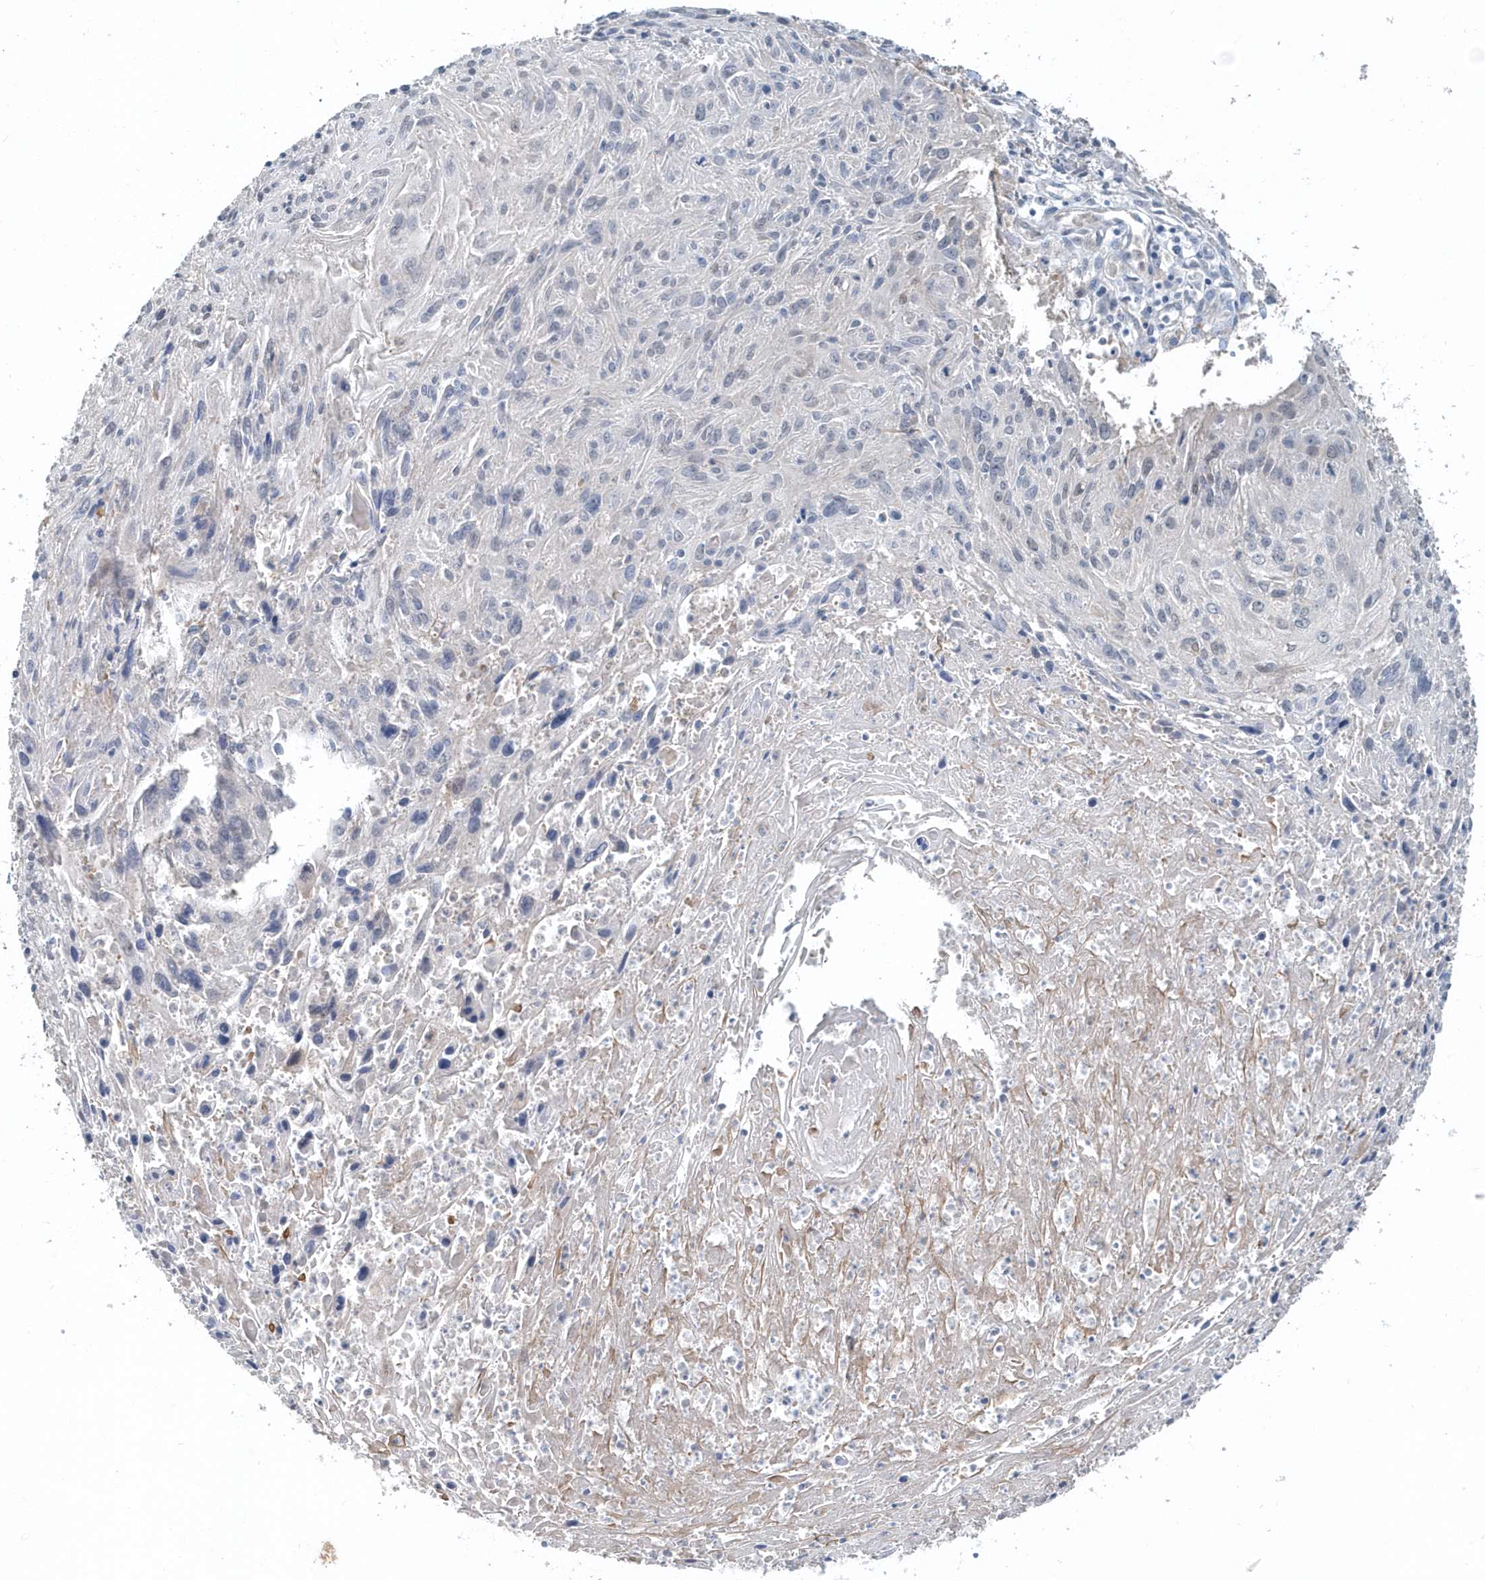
{"staining": {"intensity": "negative", "quantity": "none", "location": "none"}, "tissue": "cervical cancer", "cell_type": "Tumor cells", "image_type": "cancer", "snomed": [{"axis": "morphology", "description": "Squamous cell carcinoma, NOS"}, {"axis": "topography", "description": "Cervix"}], "caption": "Histopathology image shows no protein expression in tumor cells of cervical cancer (squamous cell carcinoma) tissue. The staining is performed using DAB (3,3'-diaminobenzidine) brown chromogen with nuclei counter-stained in using hematoxylin.", "gene": "PFN2", "patient": {"sex": "female", "age": 51}}